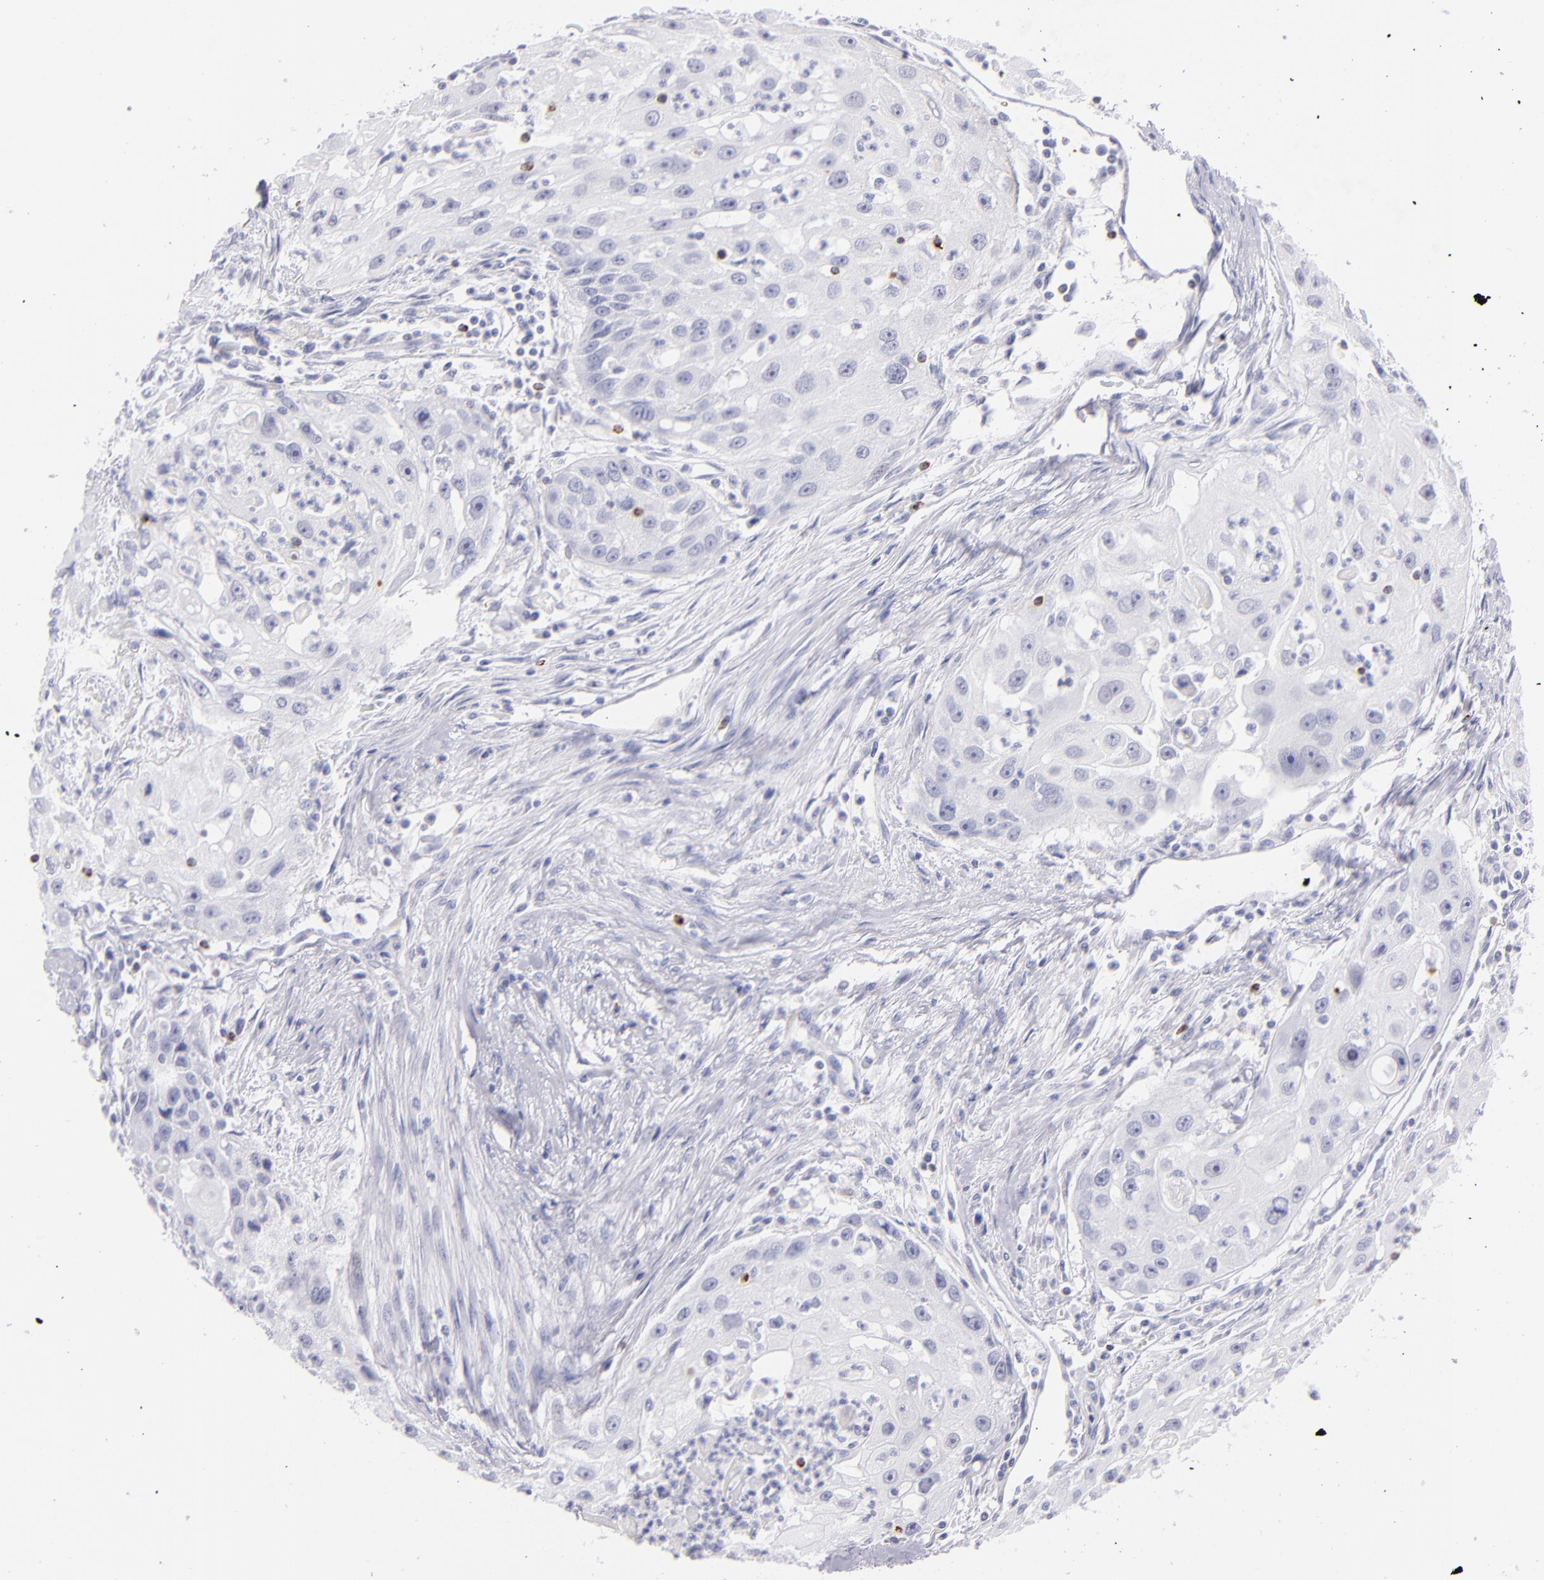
{"staining": {"intensity": "negative", "quantity": "none", "location": "none"}, "tissue": "head and neck cancer", "cell_type": "Tumor cells", "image_type": "cancer", "snomed": [{"axis": "morphology", "description": "Squamous cell carcinoma, NOS"}, {"axis": "topography", "description": "Head-Neck"}], "caption": "DAB immunohistochemical staining of head and neck cancer reveals no significant positivity in tumor cells.", "gene": "PRF1", "patient": {"sex": "male", "age": 64}}